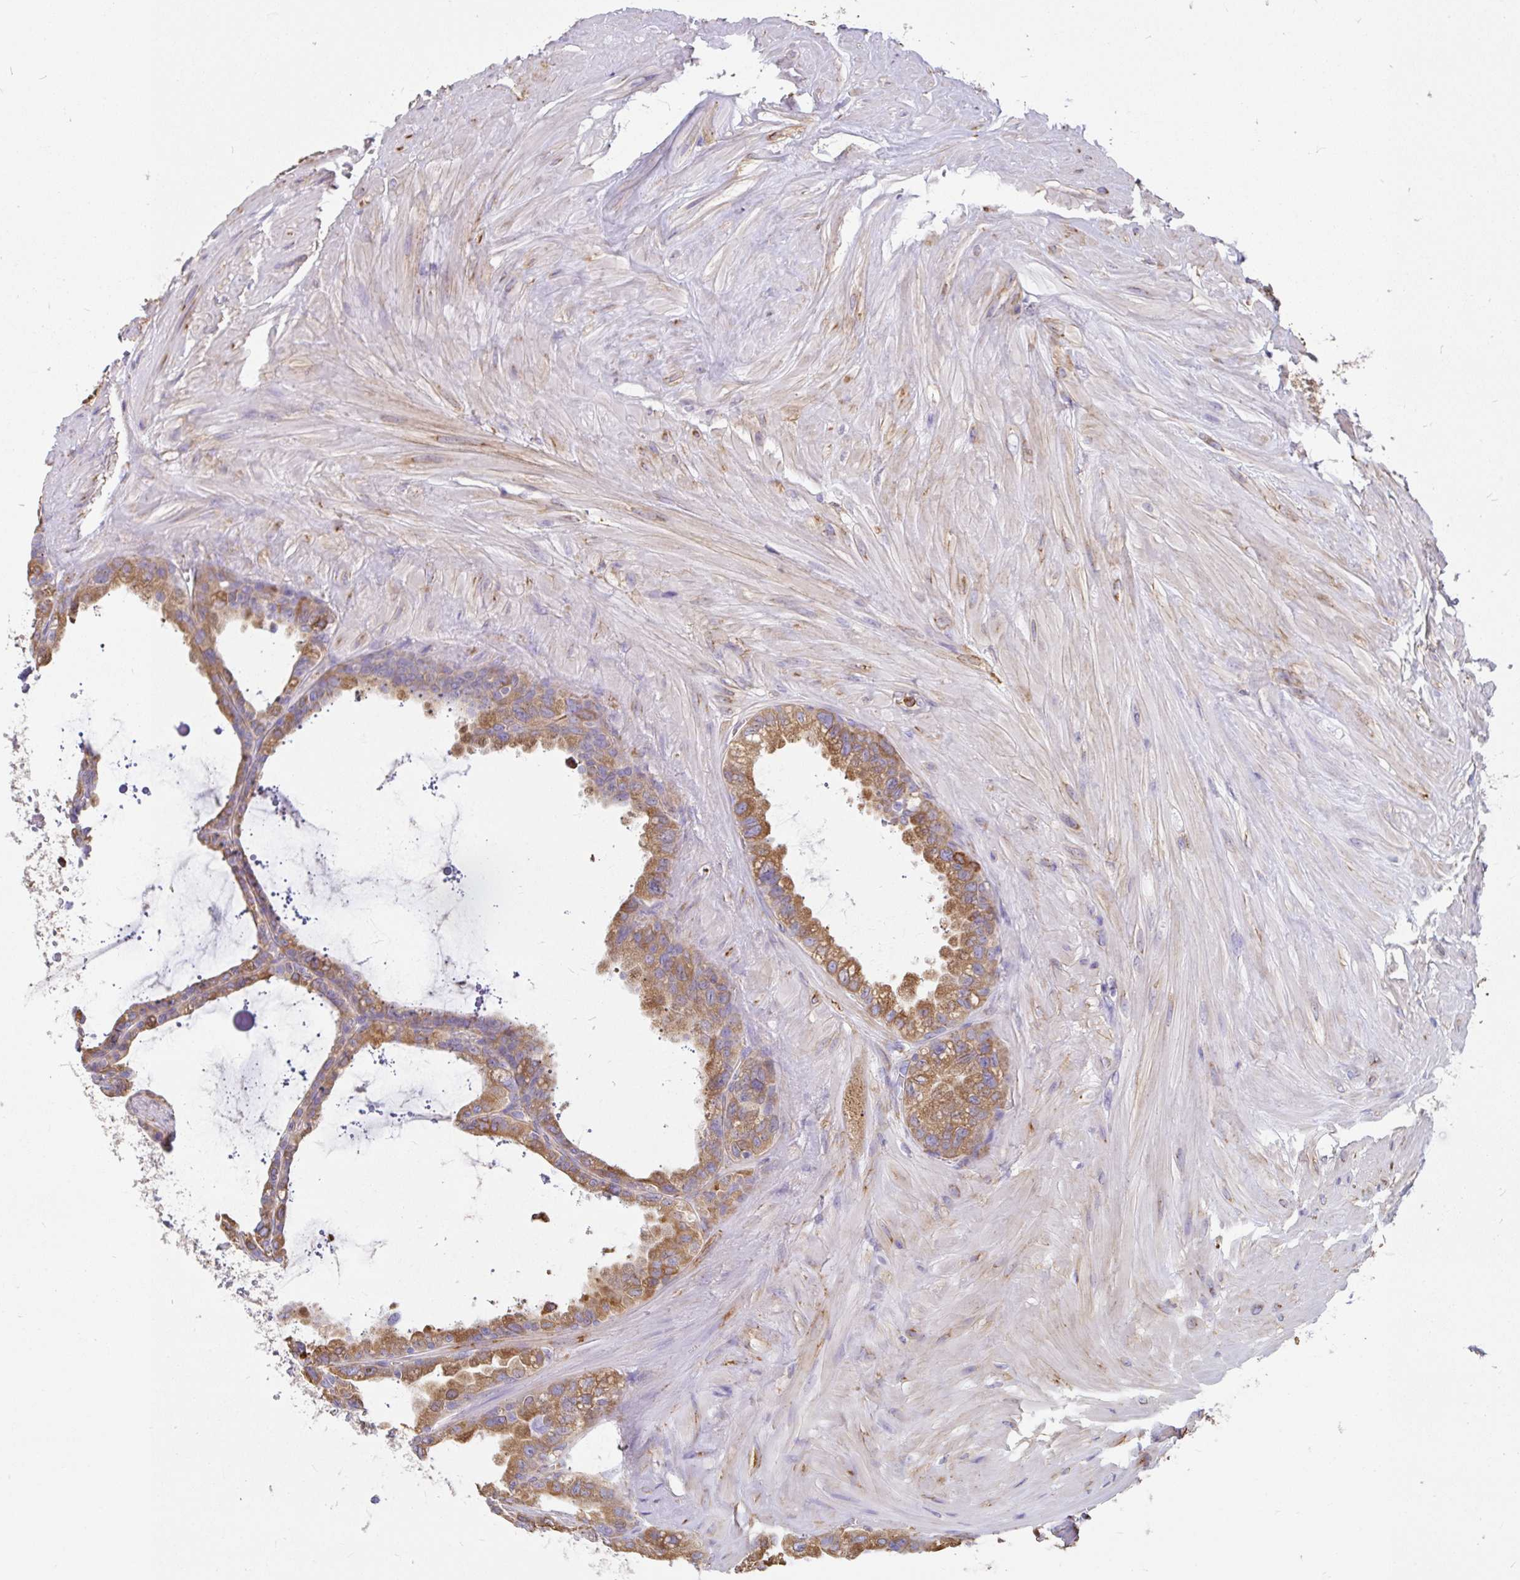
{"staining": {"intensity": "moderate", "quantity": "25%-75%", "location": "cytoplasmic/membranous"}, "tissue": "seminal vesicle", "cell_type": "Glandular cells", "image_type": "normal", "snomed": [{"axis": "morphology", "description": "Normal tissue, NOS"}, {"axis": "topography", "description": "Seminal veicle"}, {"axis": "topography", "description": "Peripheral nerve tissue"}], "caption": "IHC (DAB) staining of unremarkable seminal vesicle shows moderate cytoplasmic/membranous protein staining in about 25%-75% of glandular cells.", "gene": "EML5", "patient": {"sex": "male", "age": 76}}